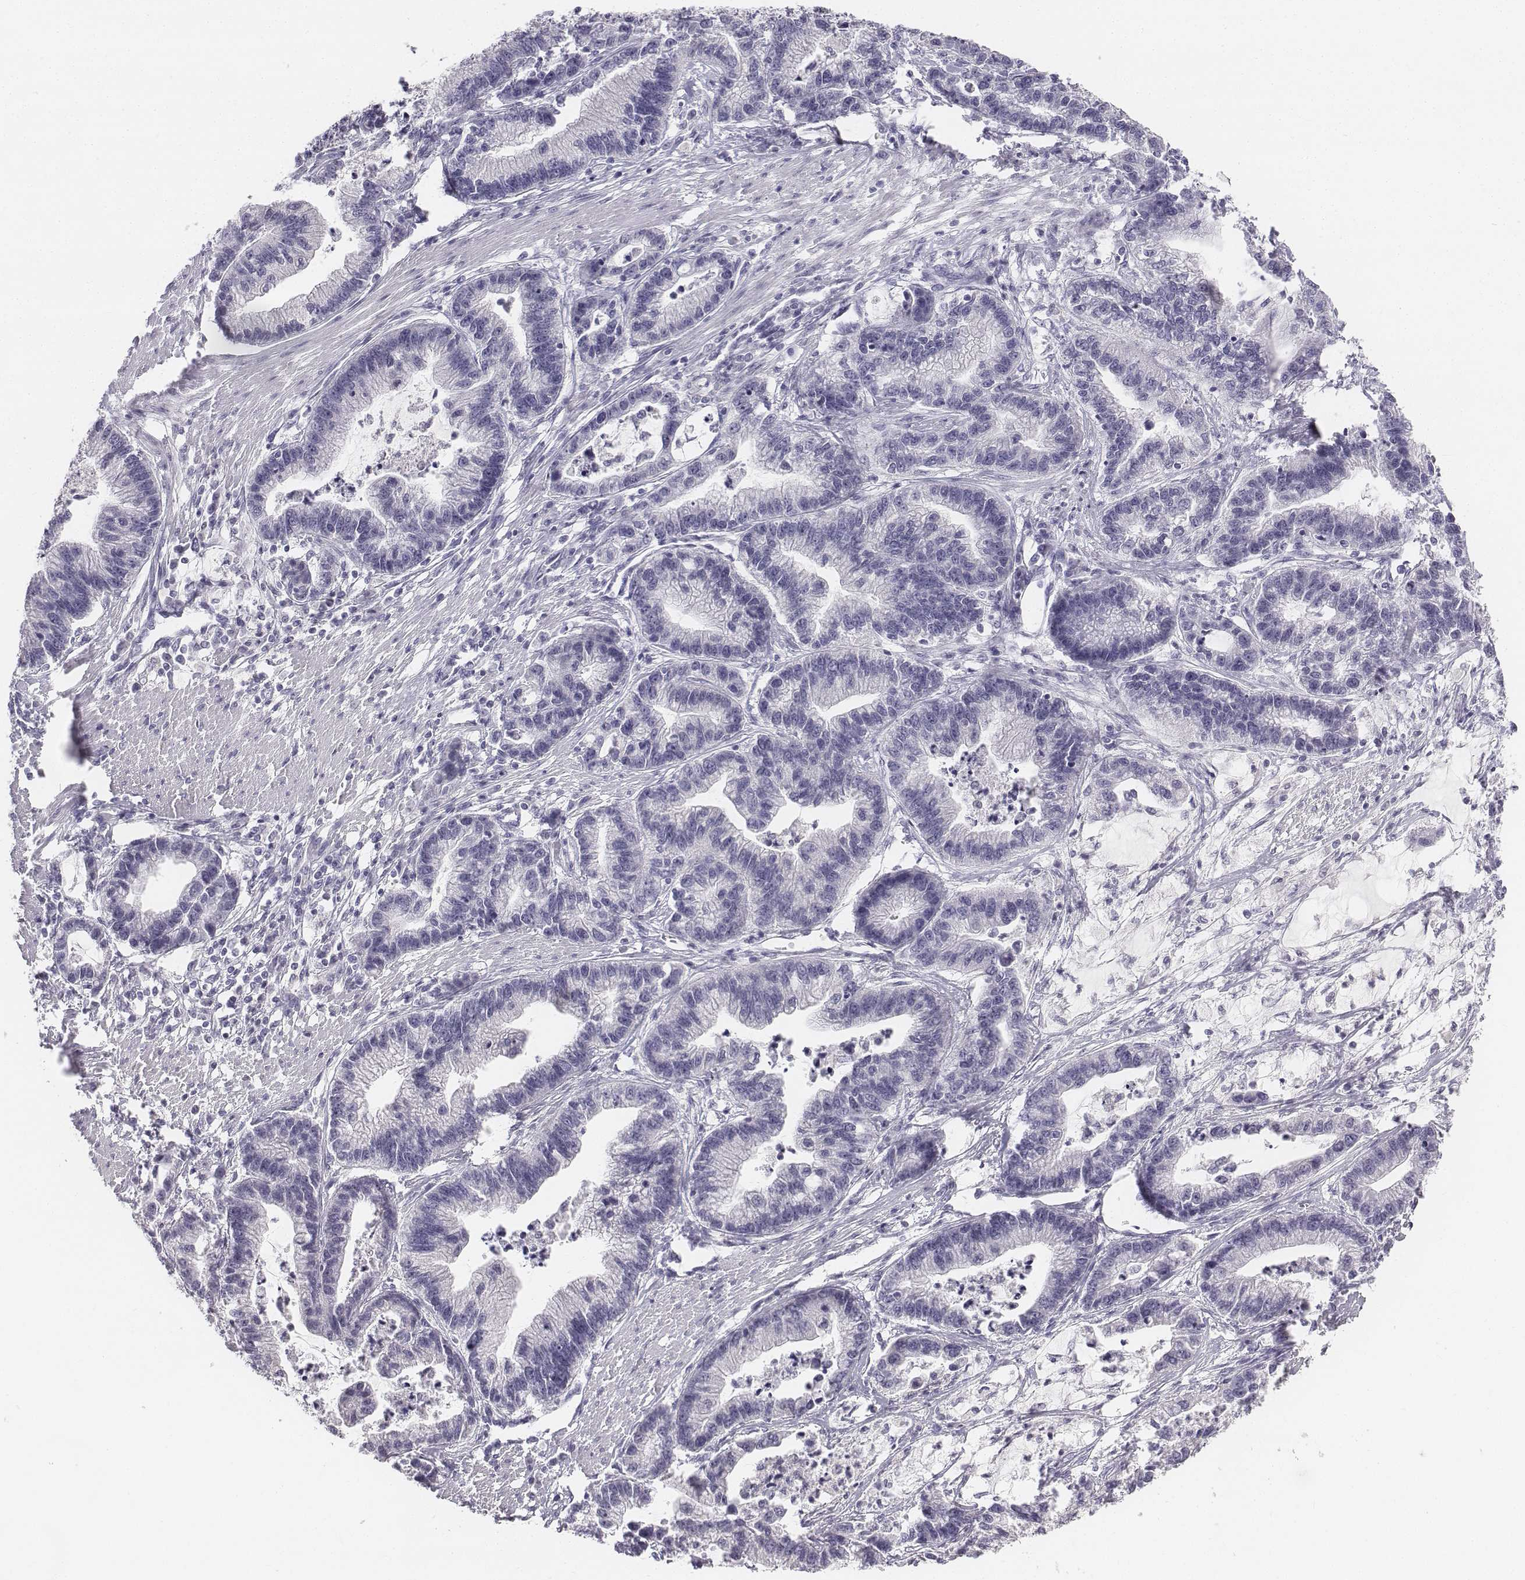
{"staining": {"intensity": "negative", "quantity": "none", "location": "none"}, "tissue": "stomach cancer", "cell_type": "Tumor cells", "image_type": "cancer", "snomed": [{"axis": "morphology", "description": "Adenocarcinoma, NOS"}, {"axis": "topography", "description": "Stomach"}], "caption": "Immunohistochemistry of stomach adenocarcinoma demonstrates no positivity in tumor cells.", "gene": "UCN2", "patient": {"sex": "male", "age": 83}}